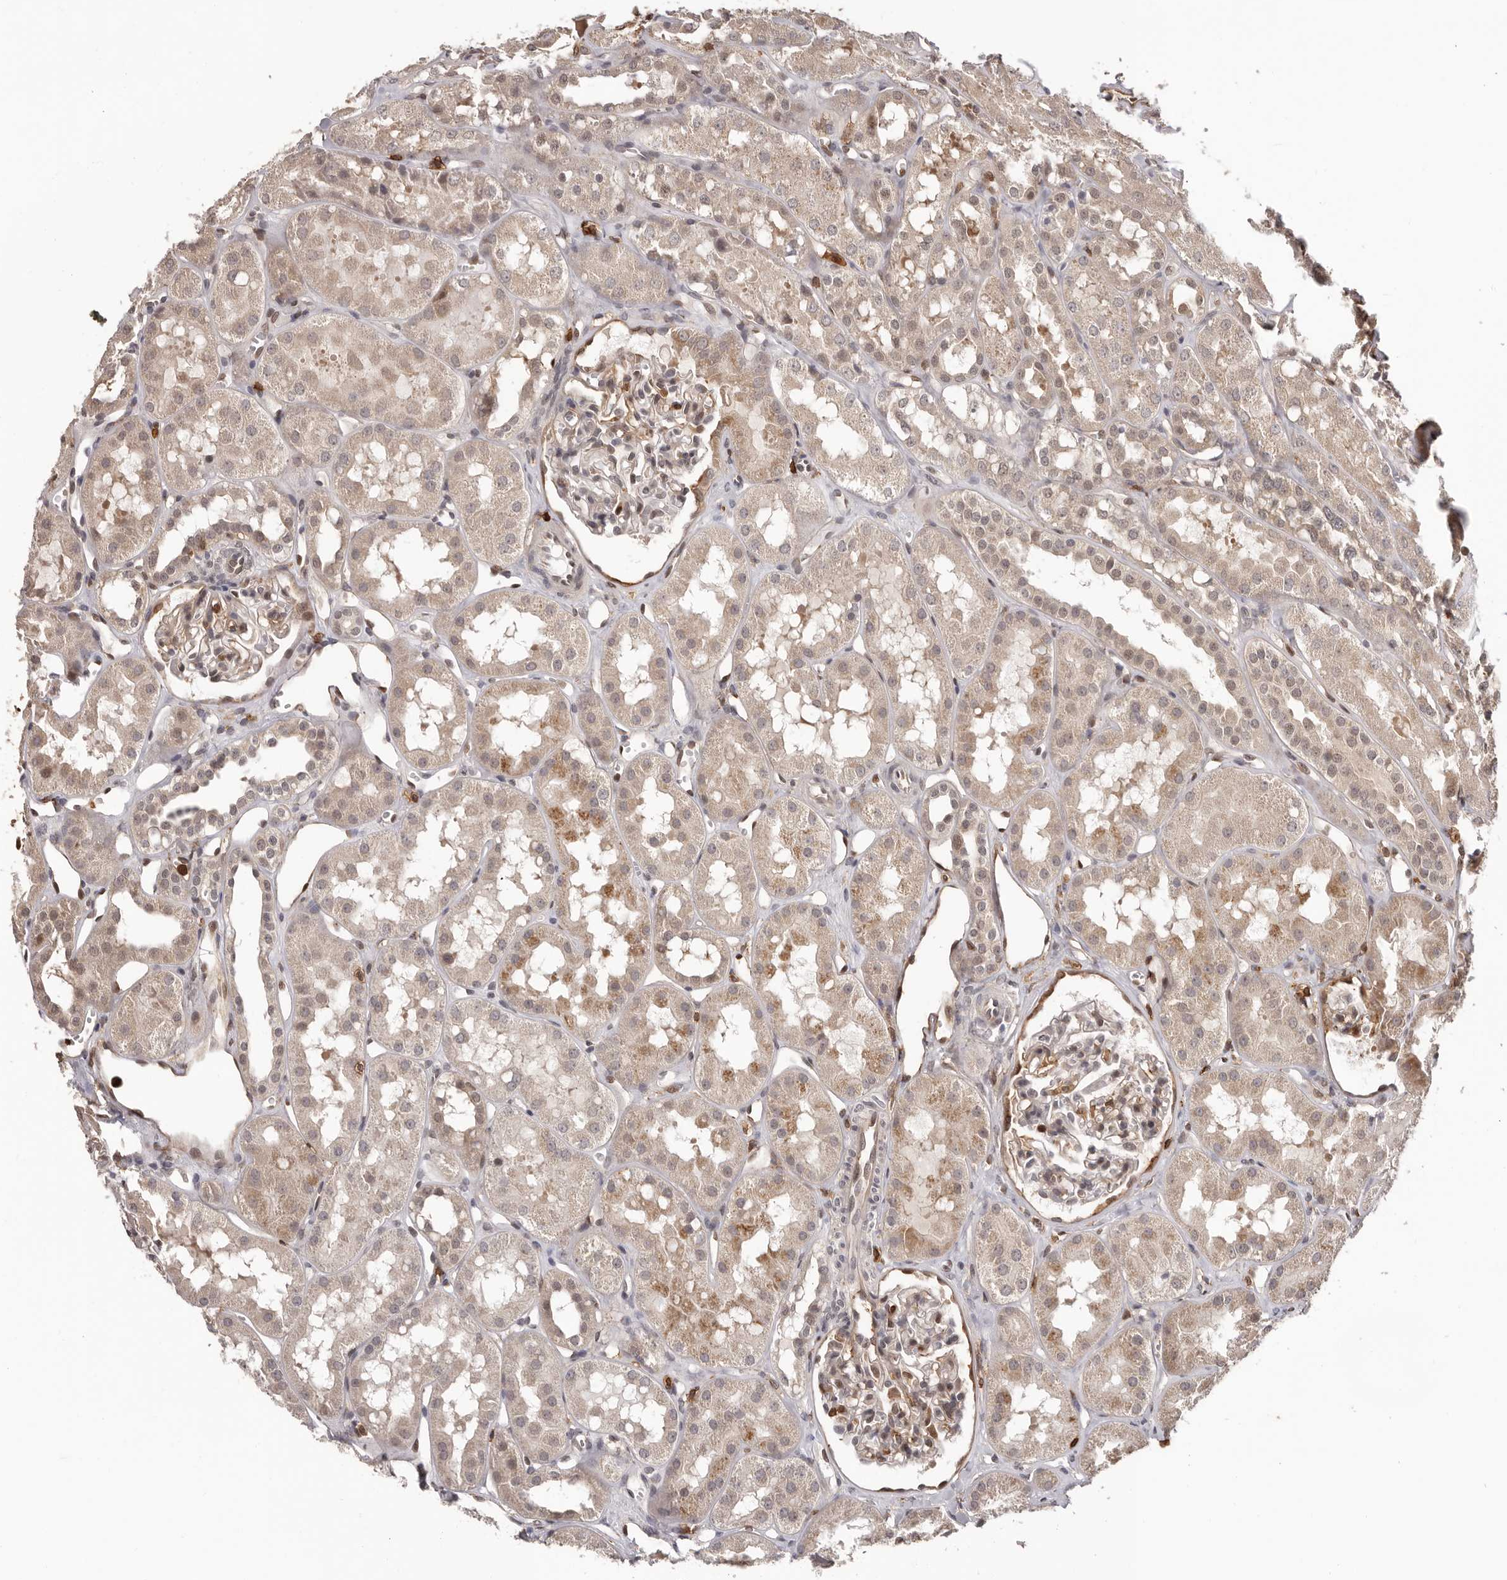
{"staining": {"intensity": "moderate", "quantity": "25%-75%", "location": "cytoplasmic/membranous,nuclear"}, "tissue": "kidney", "cell_type": "Cells in glomeruli", "image_type": "normal", "snomed": [{"axis": "morphology", "description": "Normal tissue, NOS"}, {"axis": "topography", "description": "Kidney"}], "caption": "This histopathology image exhibits immunohistochemistry (IHC) staining of benign human kidney, with medium moderate cytoplasmic/membranous,nuclear expression in approximately 25%-75% of cells in glomeruli.", "gene": "PRR12", "patient": {"sex": "male", "age": 16}}